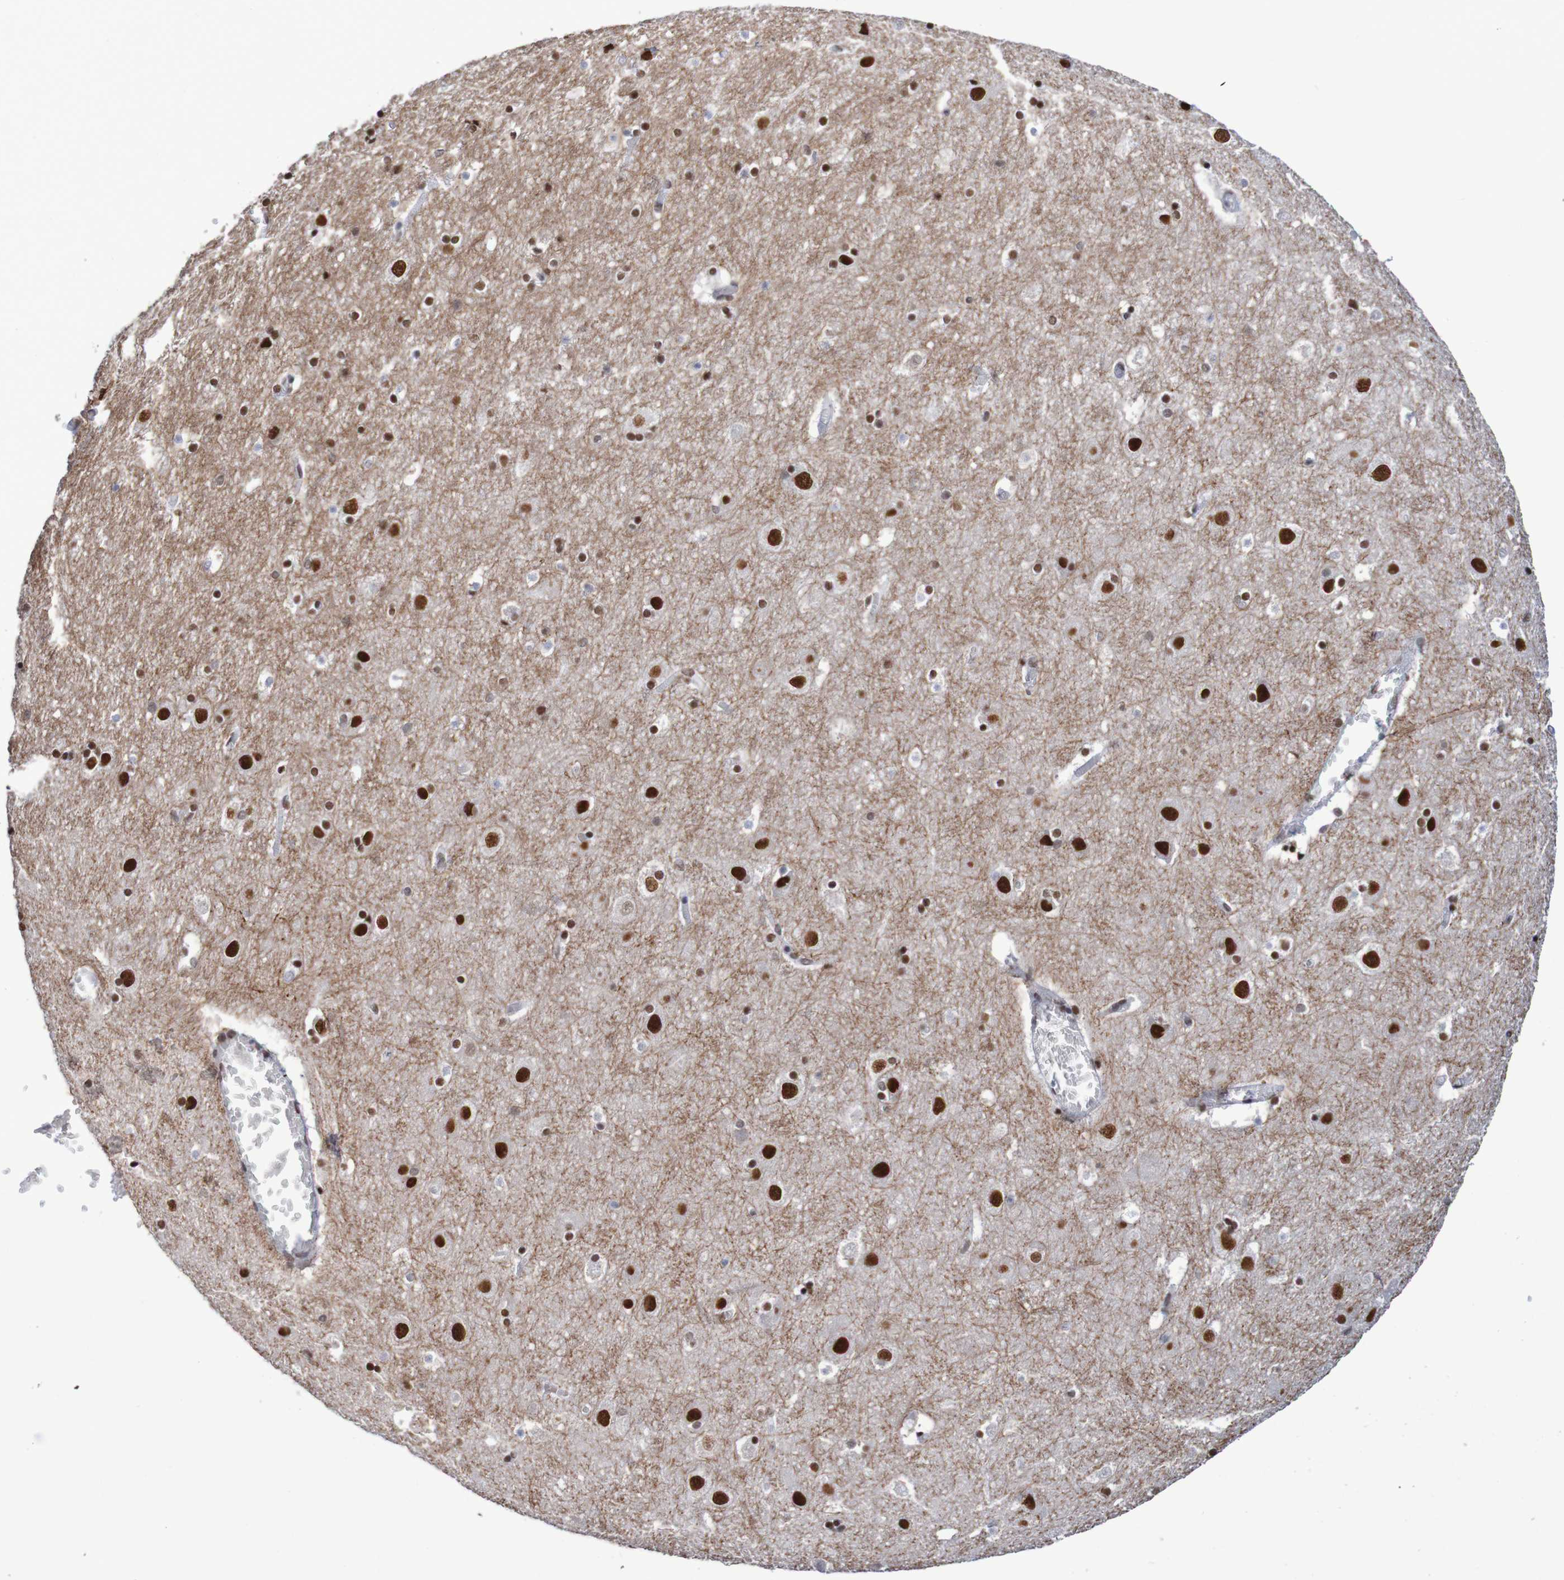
{"staining": {"intensity": "weak", "quantity": ">75%", "location": "nuclear"}, "tissue": "cerebral cortex", "cell_type": "Endothelial cells", "image_type": "normal", "snomed": [{"axis": "morphology", "description": "Normal tissue, NOS"}, {"axis": "topography", "description": "Cerebral cortex"}], "caption": "The histopathology image displays immunohistochemical staining of unremarkable cerebral cortex. There is weak nuclear positivity is seen in about >75% of endothelial cells.", "gene": "MRTFB", "patient": {"sex": "male", "age": 45}}